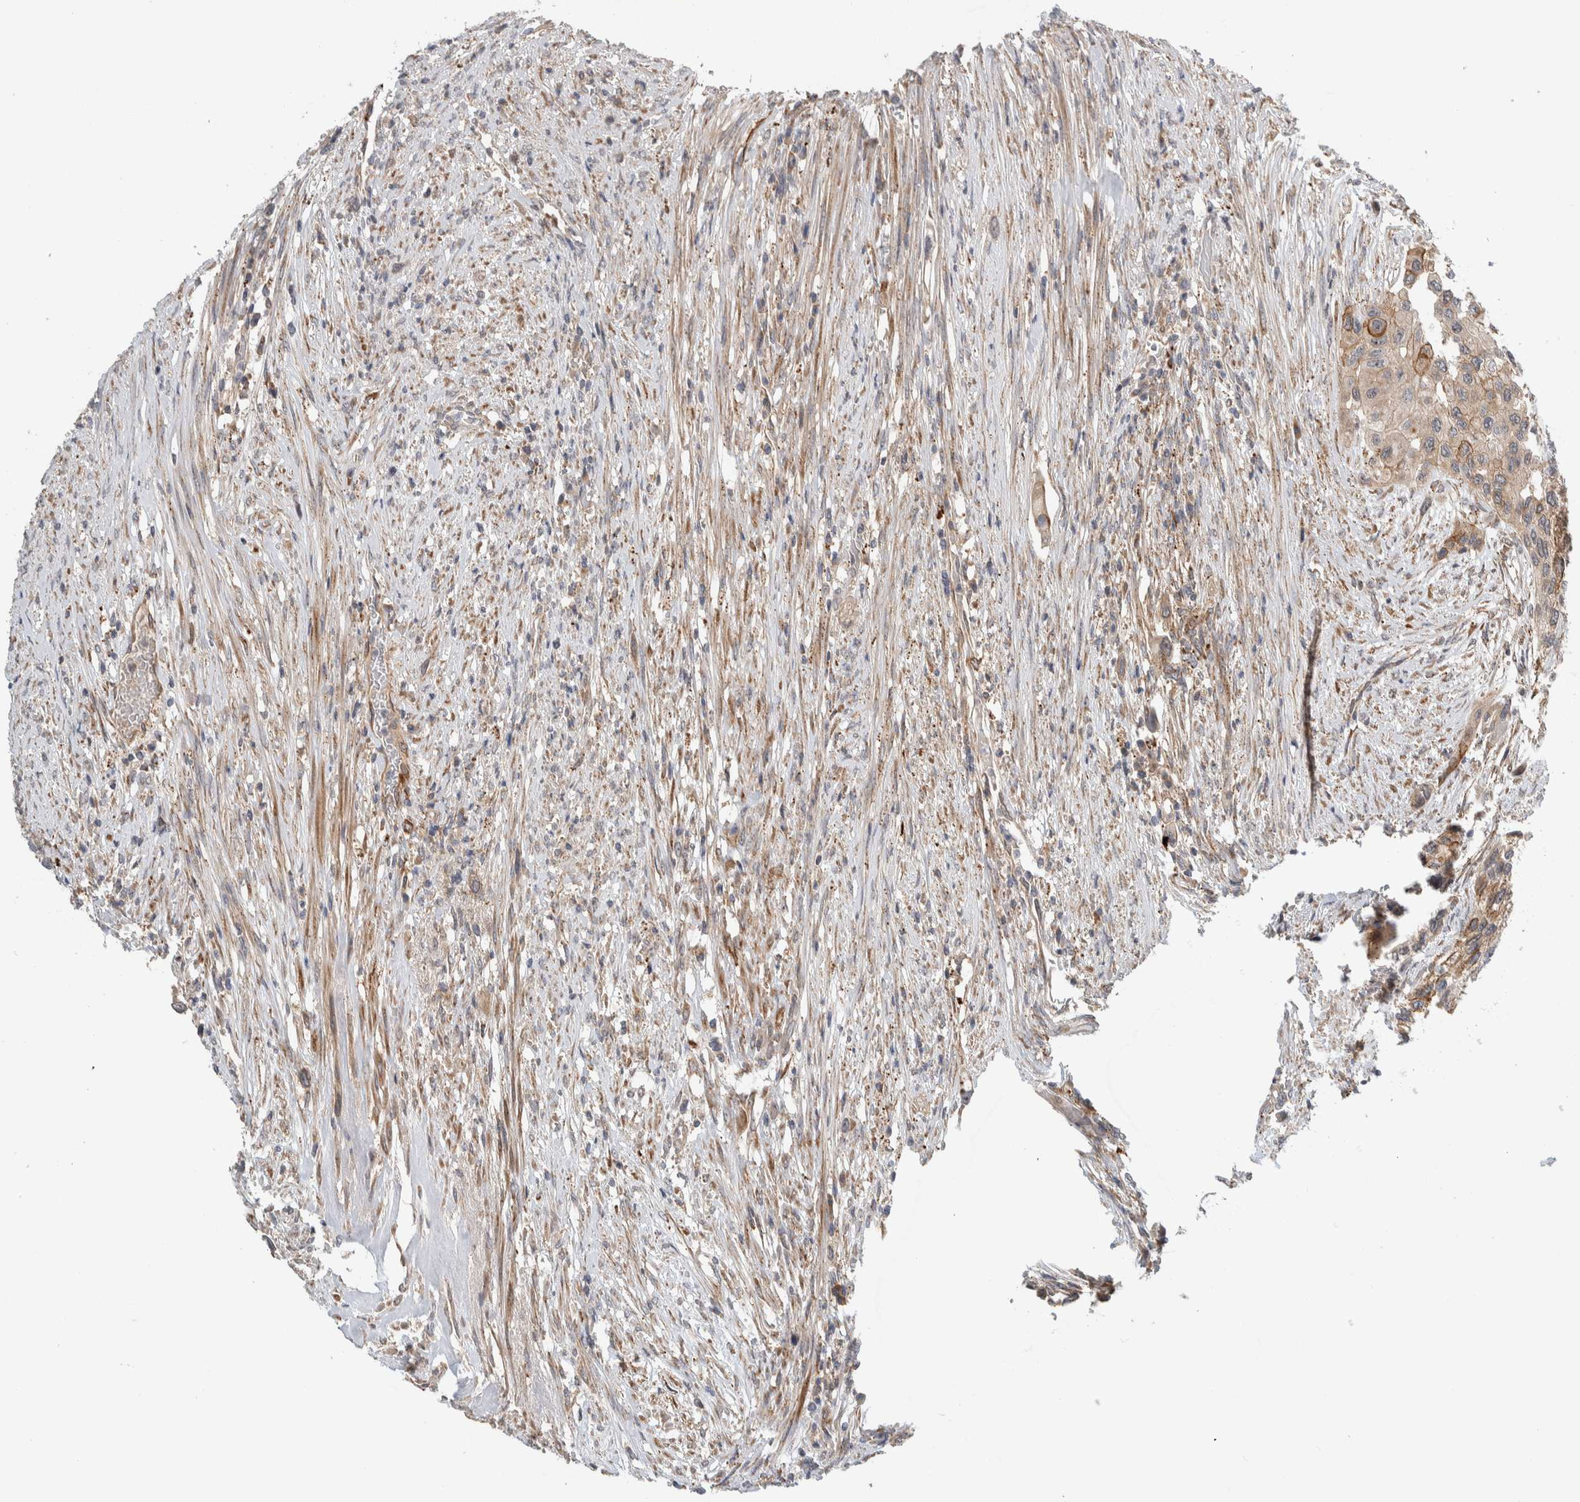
{"staining": {"intensity": "moderate", "quantity": ">75%", "location": "cytoplasmic/membranous"}, "tissue": "urothelial cancer", "cell_type": "Tumor cells", "image_type": "cancer", "snomed": [{"axis": "morphology", "description": "Urothelial carcinoma, High grade"}, {"axis": "topography", "description": "Urinary bladder"}], "caption": "Moderate cytoplasmic/membranous staining for a protein is seen in about >75% of tumor cells of urothelial carcinoma (high-grade) using immunohistochemistry (IHC).", "gene": "MPRIP", "patient": {"sex": "female", "age": 56}}